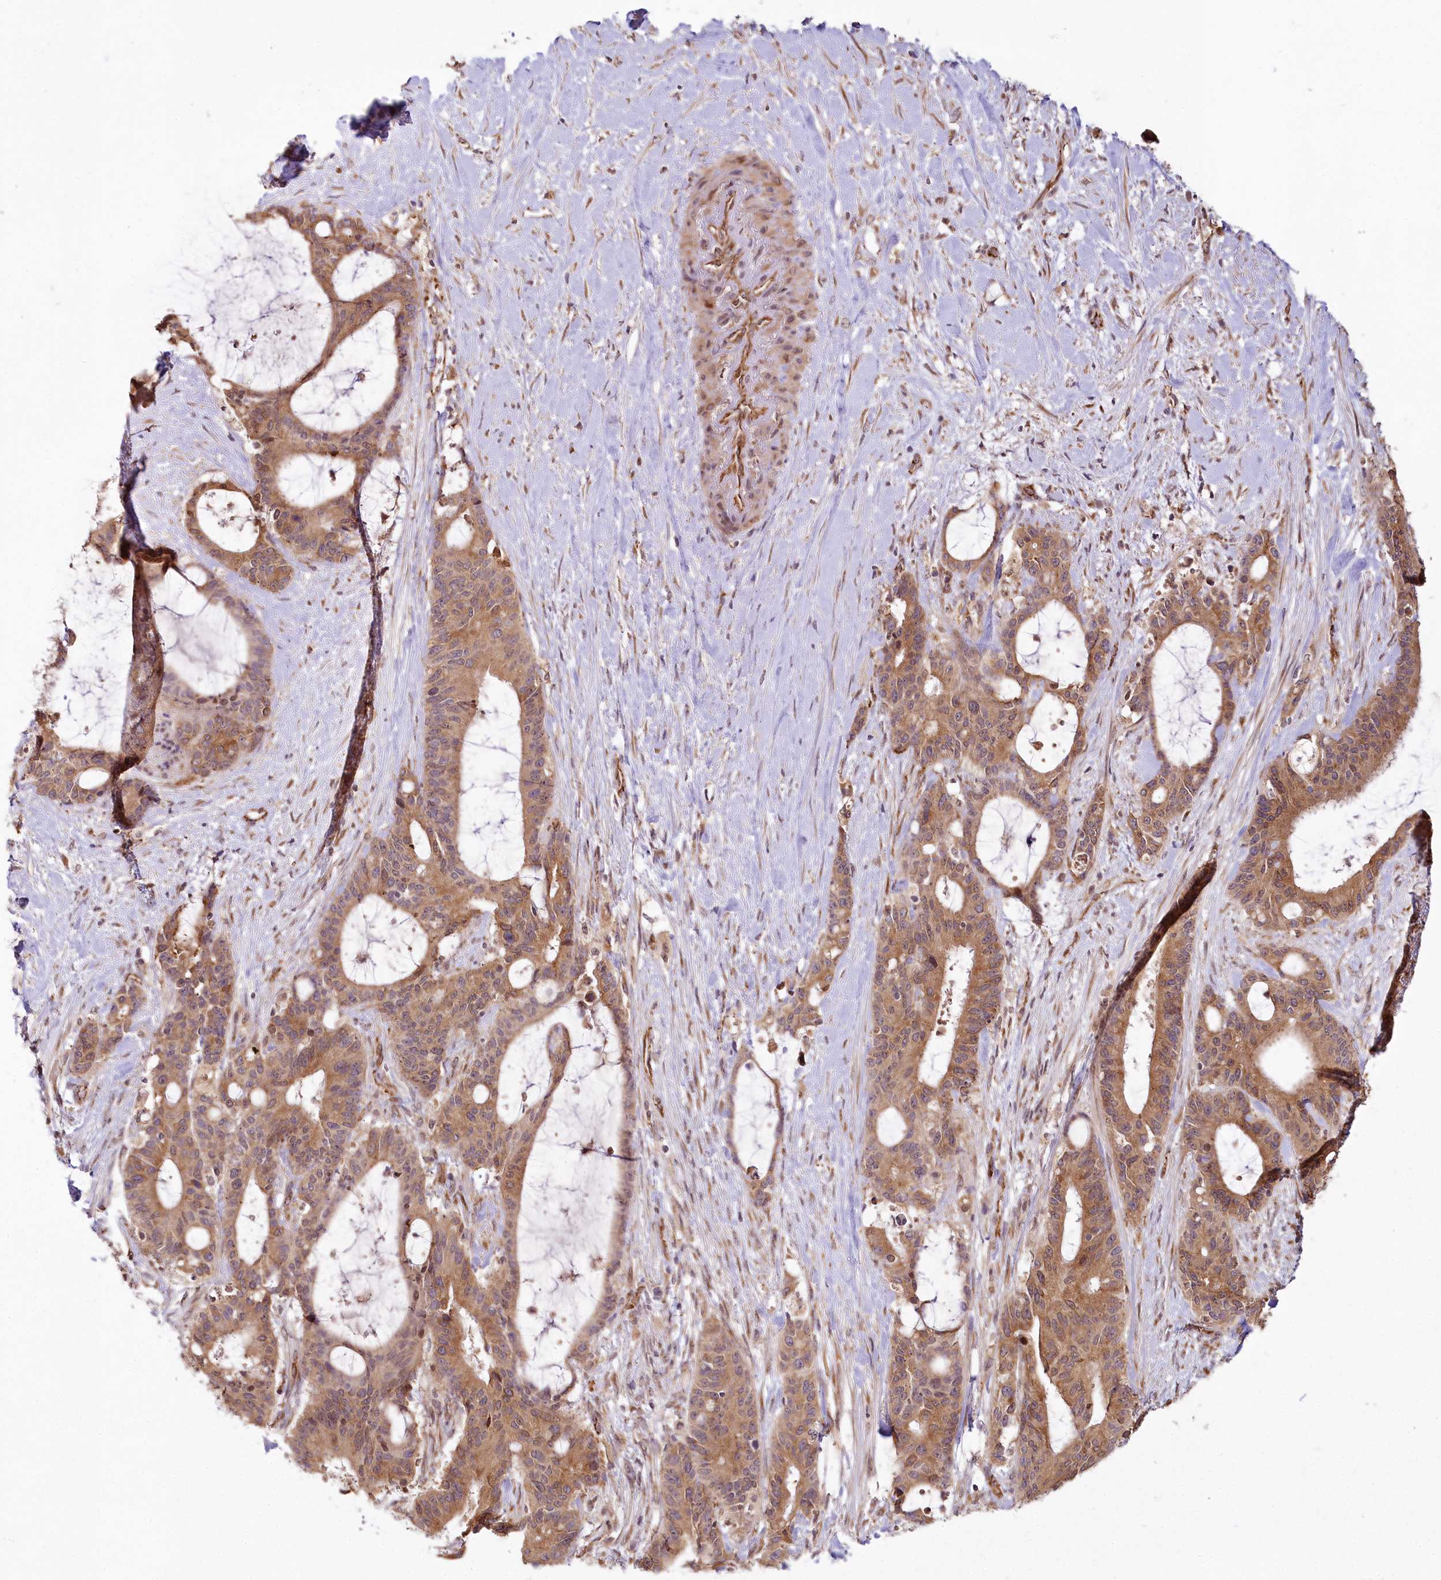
{"staining": {"intensity": "moderate", "quantity": ">75%", "location": "cytoplasmic/membranous,nuclear"}, "tissue": "liver cancer", "cell_type": "Tumor cells", "image_type": "cancer", "snomed": [{"axis": "morphology", "description": "Normal tissue, NOS"}, {"axis": "morphology", "description": "Cholangiocarcinoma"}, {"axis": "topography", "description": "Liver"}, {"axis": "topography", "description": "Peripheral nerve tissue"}], "caption": "IHC of cholangiocarcinoma (liver) exhibits medium levels of moderate cytoplasmic/membranous and nuclear expression in about >75% of tumor cells.", "gene": "ALKBH8", "patient": {"sex": "female", "age": 73}}